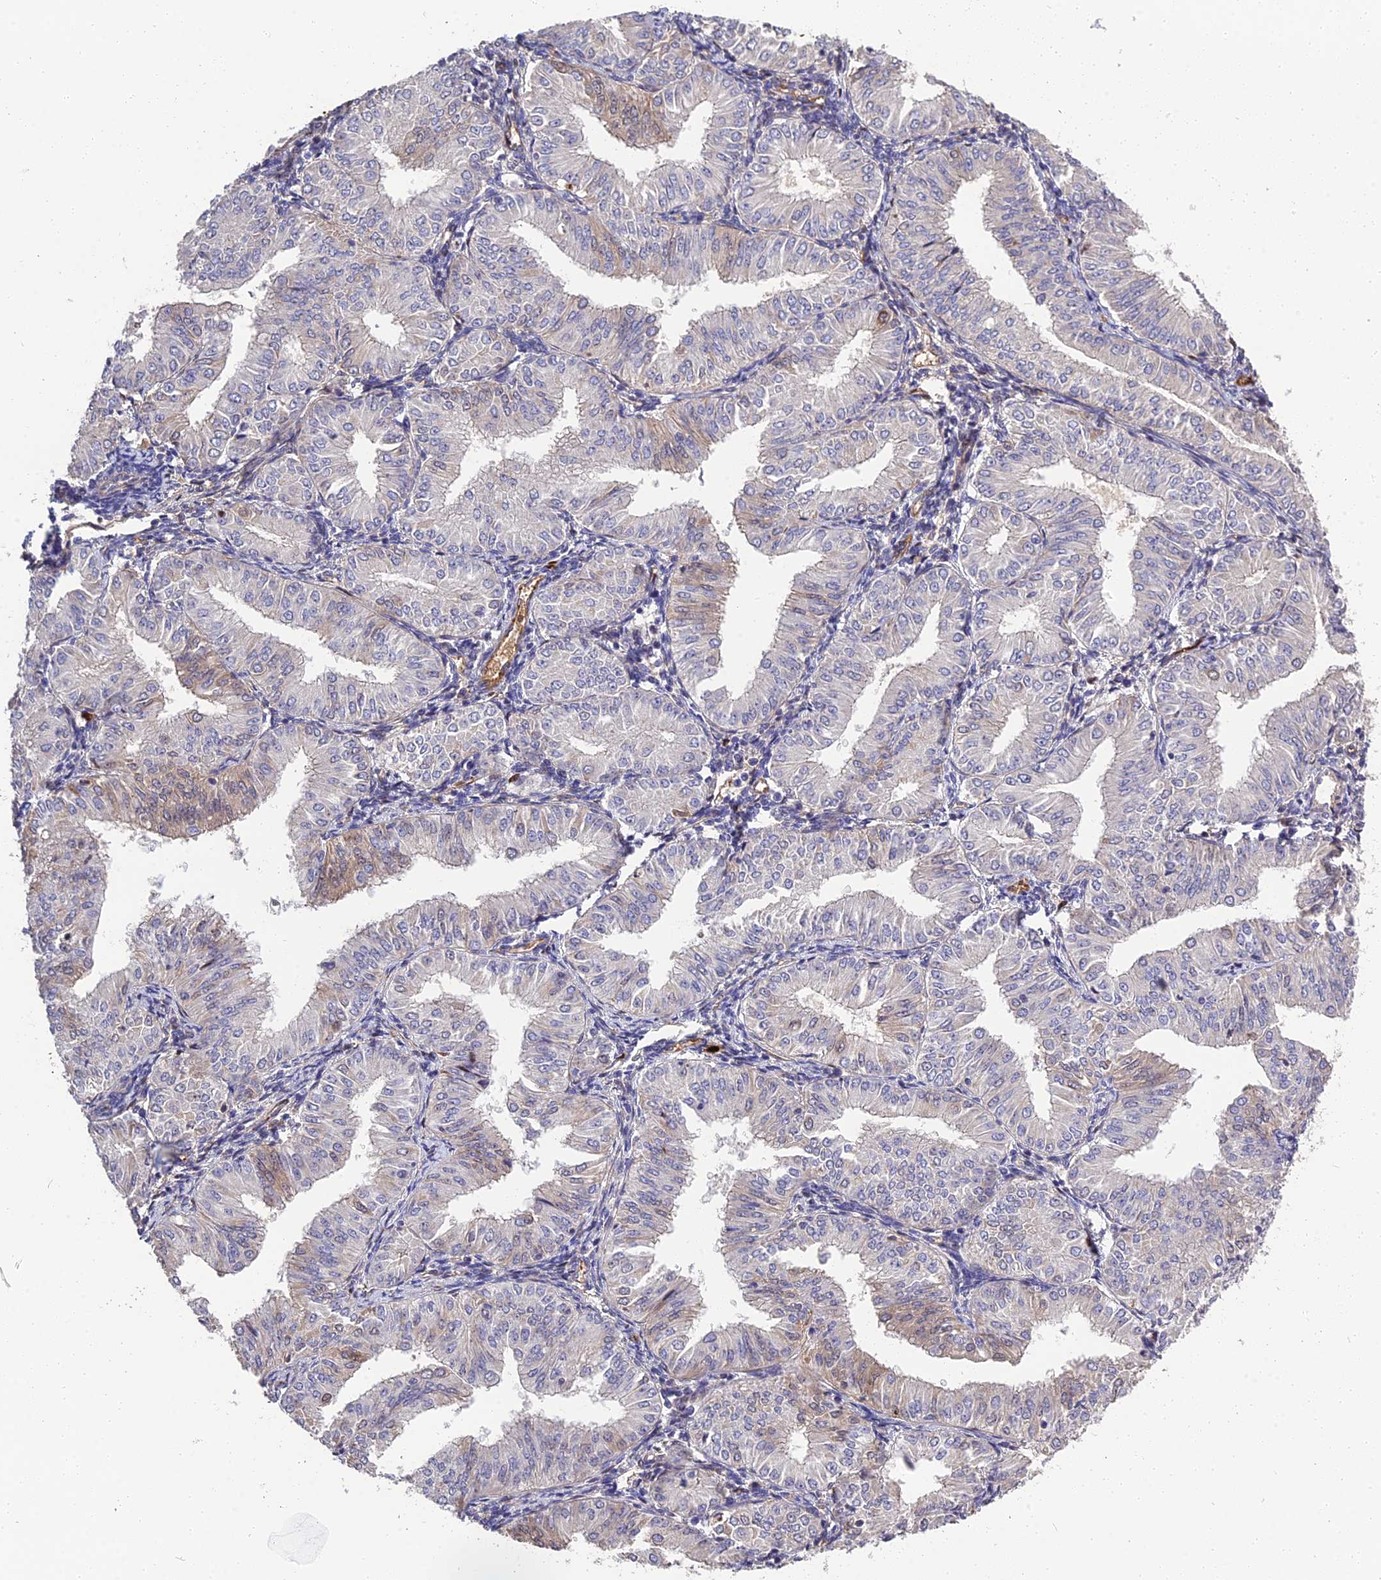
{"staining": {"intensity": "moderate", "quantity": "<25%", "location": "cytoplasmic/membranous"}, "tissue": "endometrial cancer", "cell_type": "Tumor cells", "image_type": "cancer", "snomed": [{"axis": "morphology", "description": "Normal tissue, NOS"}, {"axis": "morphology", "description": "Adenocarcinoma, NOS"}, {"axis": "topography", "description": "Endometrium"}], "caption": "Endometrial adenocarcinoma stained for a protein (brown) reveals moderate cytoplasmic/membranous positive staining in about <25% of tumor cells.", "gene": "MFSD2A", "patient": {"sex": "female", "age": 53}}